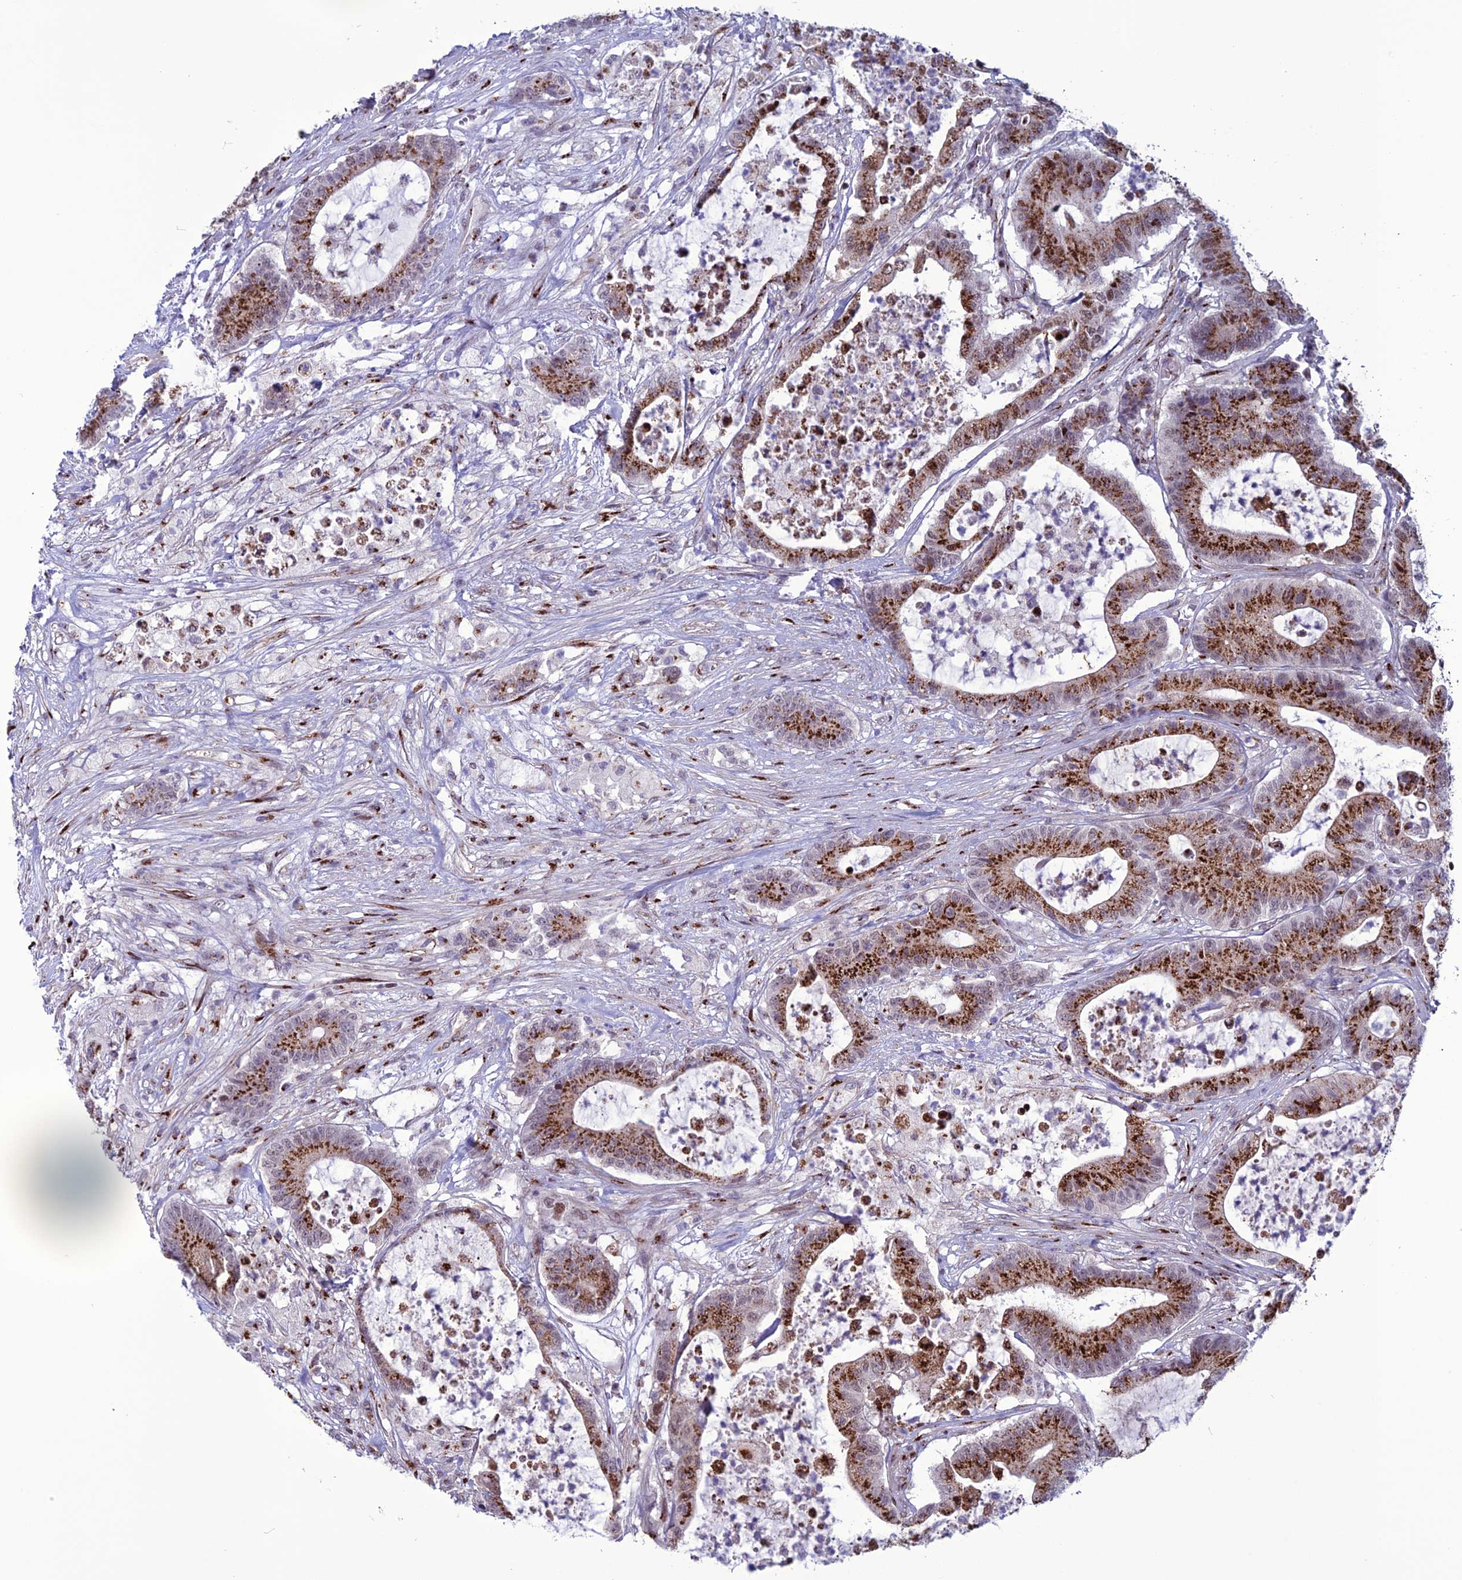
{"staining": {"intensity": "strong", "quantity": ">75%", "location": "cytoplasmic/membranous,nuclear"}, "tissue": "colorectal cancer", "cell_type": "Tumor cells", "image_type": "cancer", "snomed": [{"axis": "morphology", "description": "Adenocarcinoma, NOS"}, {"axis": "topography", "description": "Colon"}], "caption": "This is a photomicrograph of IHC staining of adenocarcinoma (colorectal), which shows strong expression in the cytoplasmic/membranous and nuclear of tumor cells.", "gene": "PLEKHA4", "patient": {"sex": "female", "age": 84}}